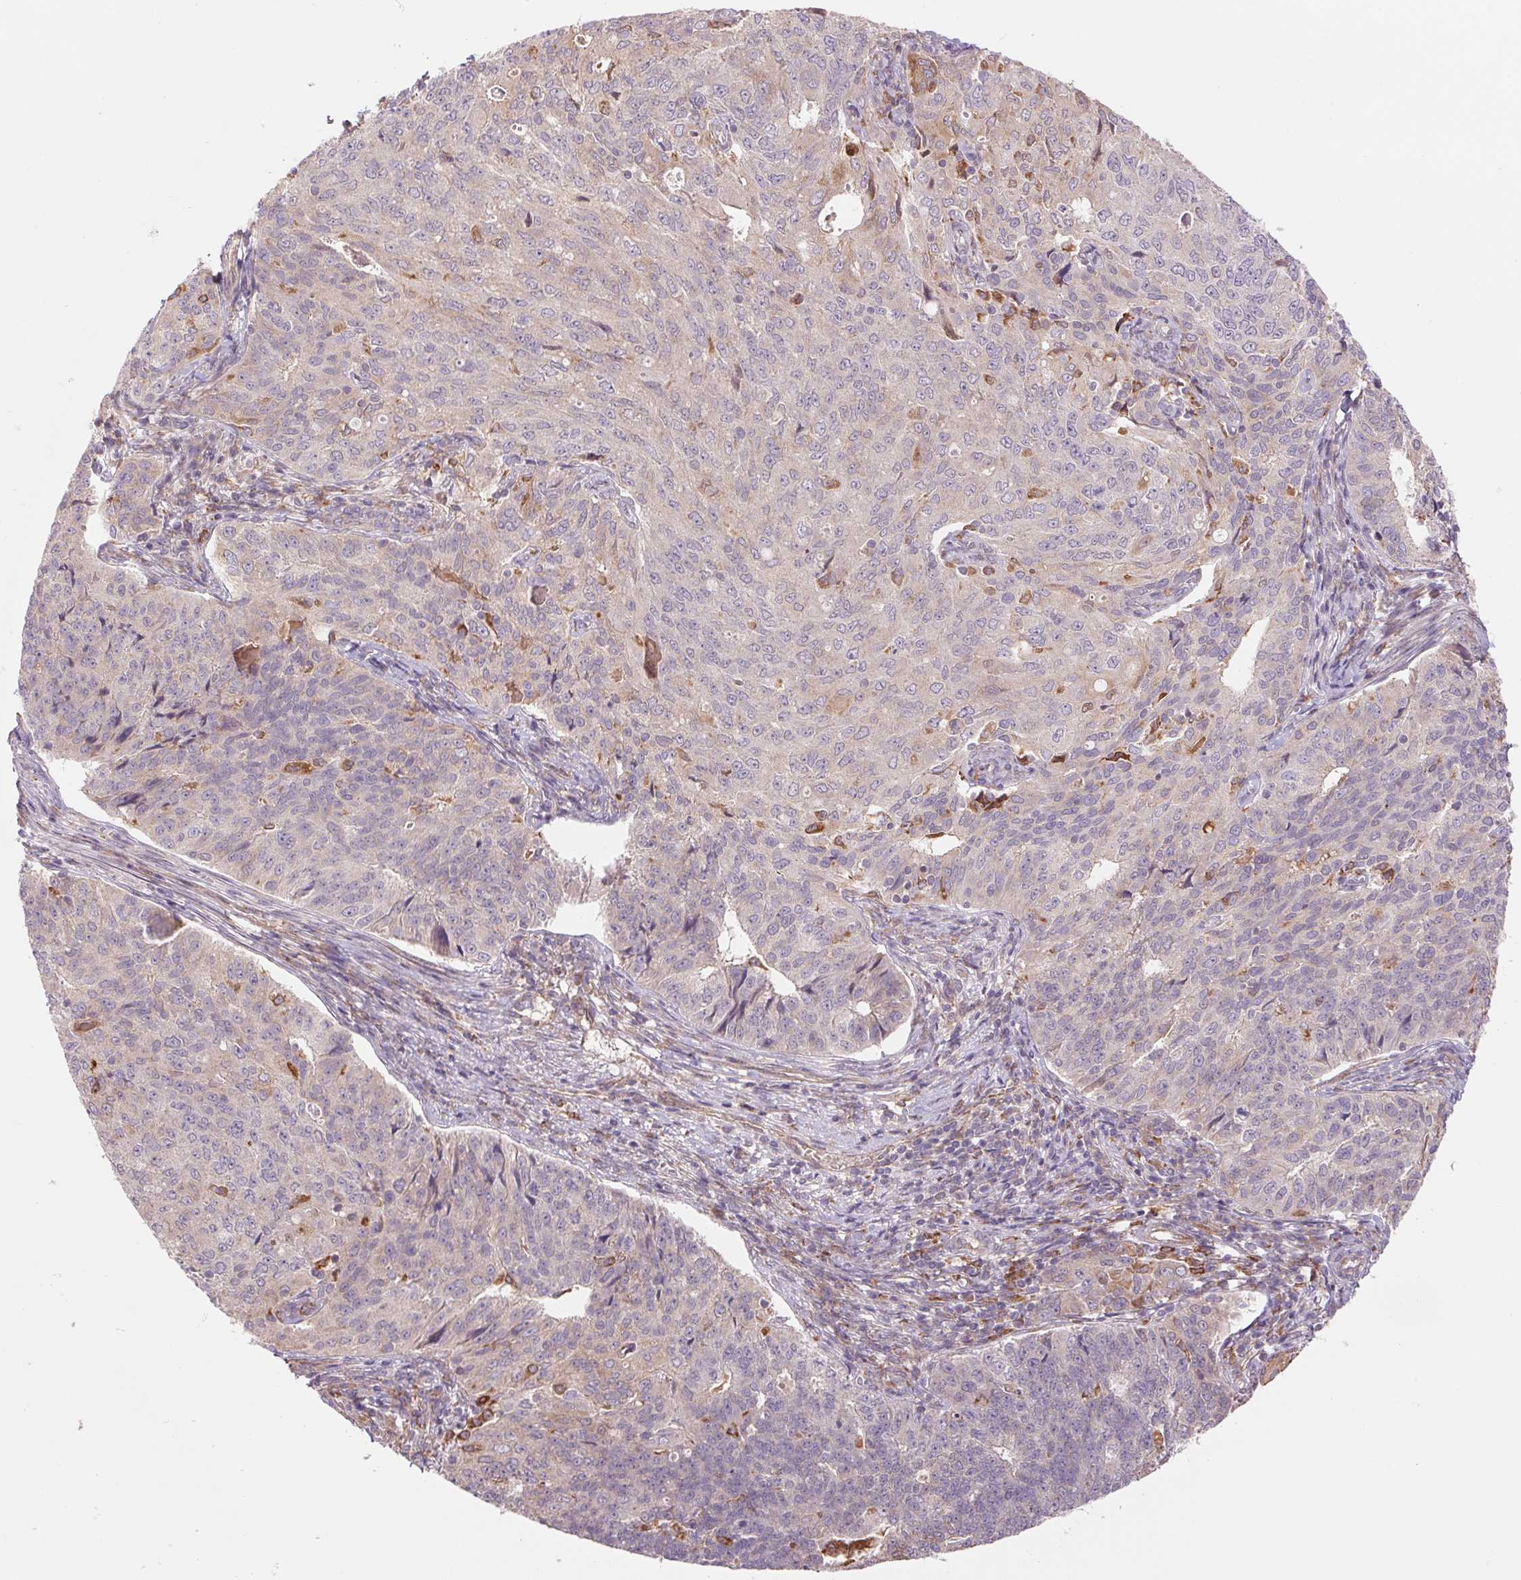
{"staining": {"intensity": "weak", "quantity": "<25%", "location": "cytoplasmic/membranous"}, "tissue": "endometrial cancer", "cell_type": "Tumor cells", "image_type": "cancer", "snomed": [{"axis": "morphology", "description": "Adenocarcinoma, NOS"}, {"axis": "topography", "description": "Endometrium"}], "caption": "Human endometrial adenocarcinoma stained for a protein using immunohistochemistry (IHC) exhibits no positivity in tumor cells.", "gene": "KLHL20", "patient": {"sex": "female", "age": 43}}